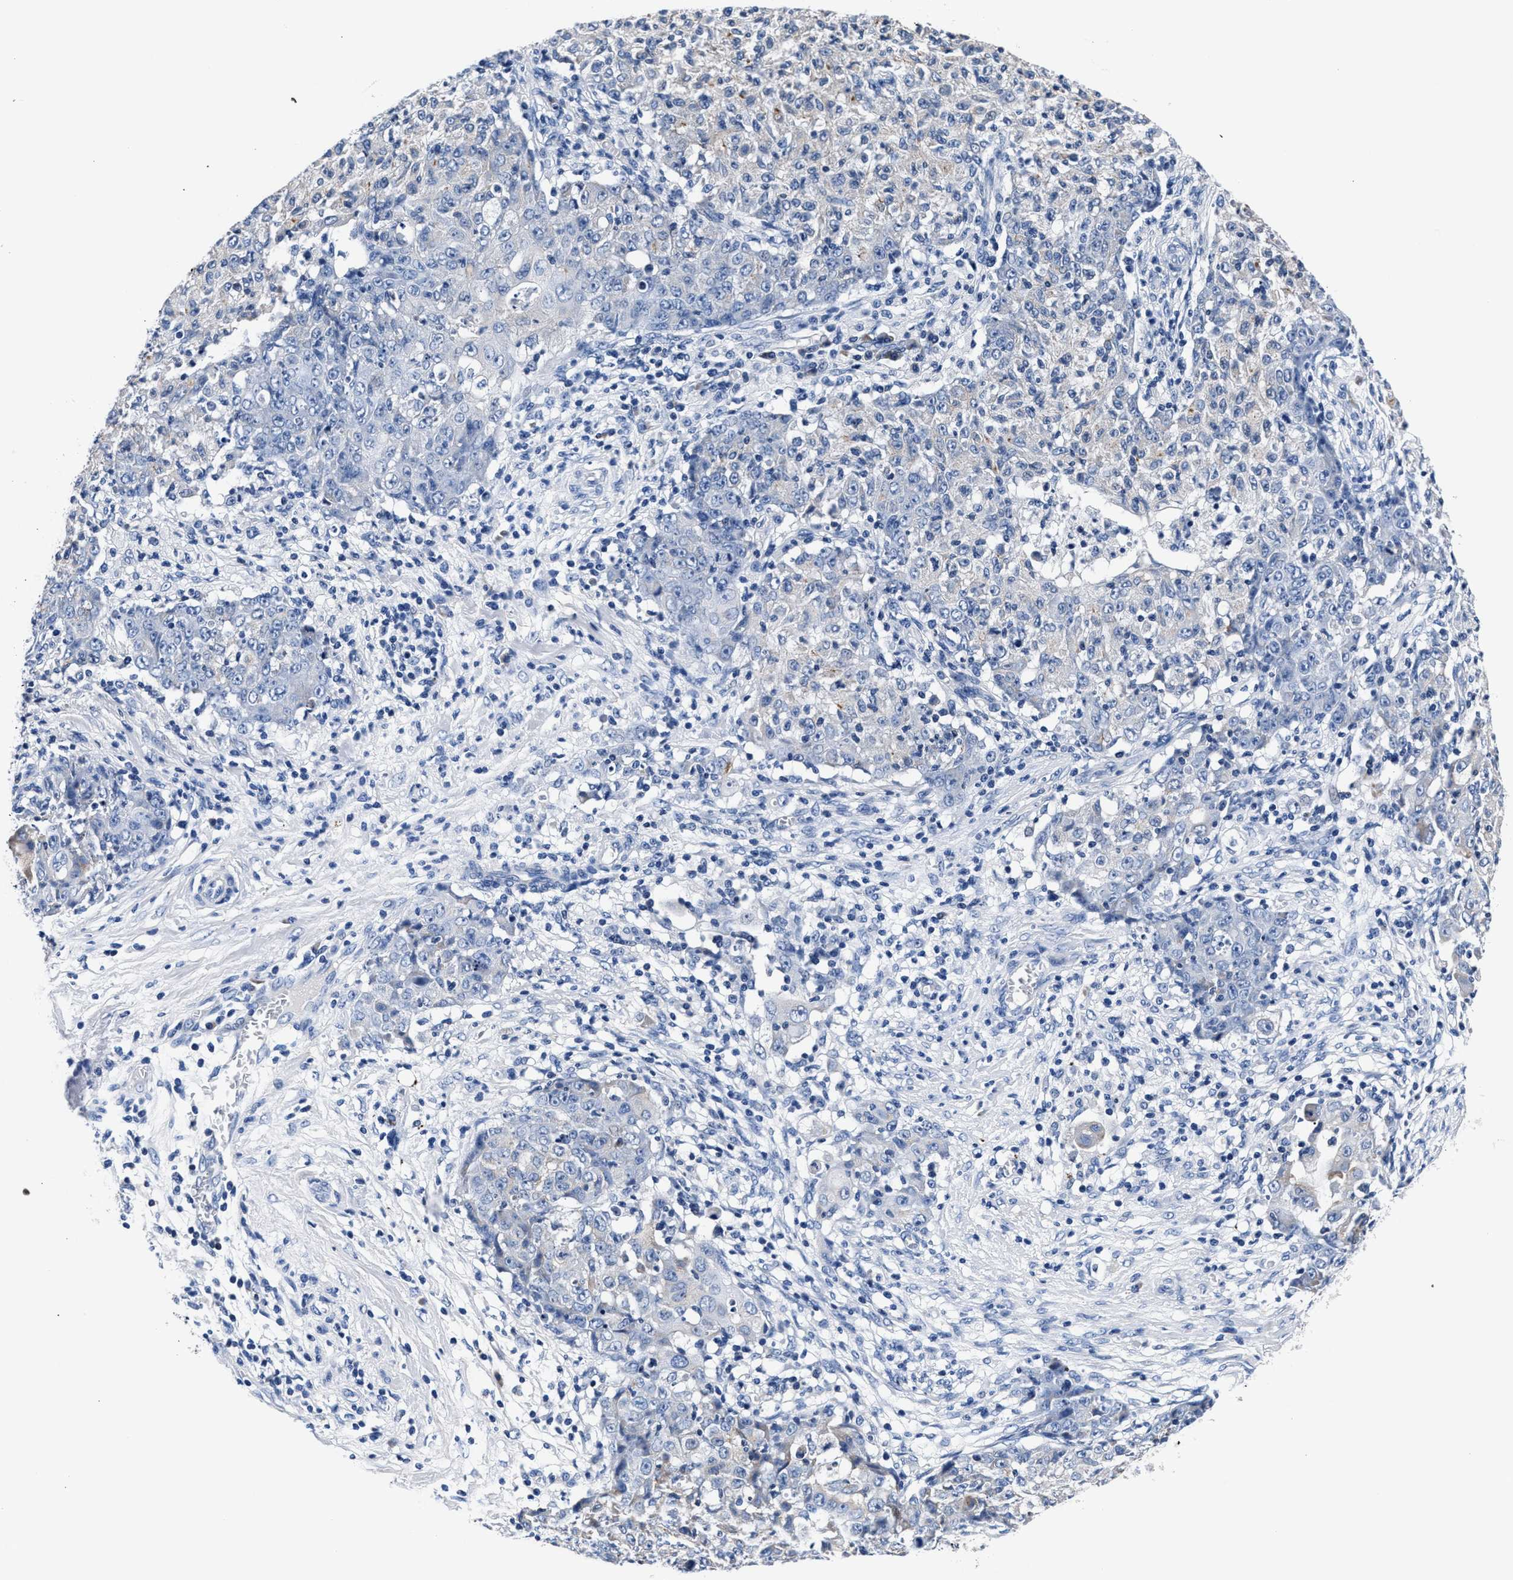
{"staining": {"intensity": "negative", "quantity": "none", "location": "none"}, "tissue": "ovarian cancer", "cell_type": "Tumor cells", "image_type": "cancer", "snomed": [{"axis": "morphology", "description": "Carcinoma, endometroid"}, {"axis": "topography", "description": "Ovary"}], "caption": "The histopathology image reveals no staining of tumor cells in ovarian cancer.", "gene": "PHF24", "patient": {"sex": "female", "age": 42}}